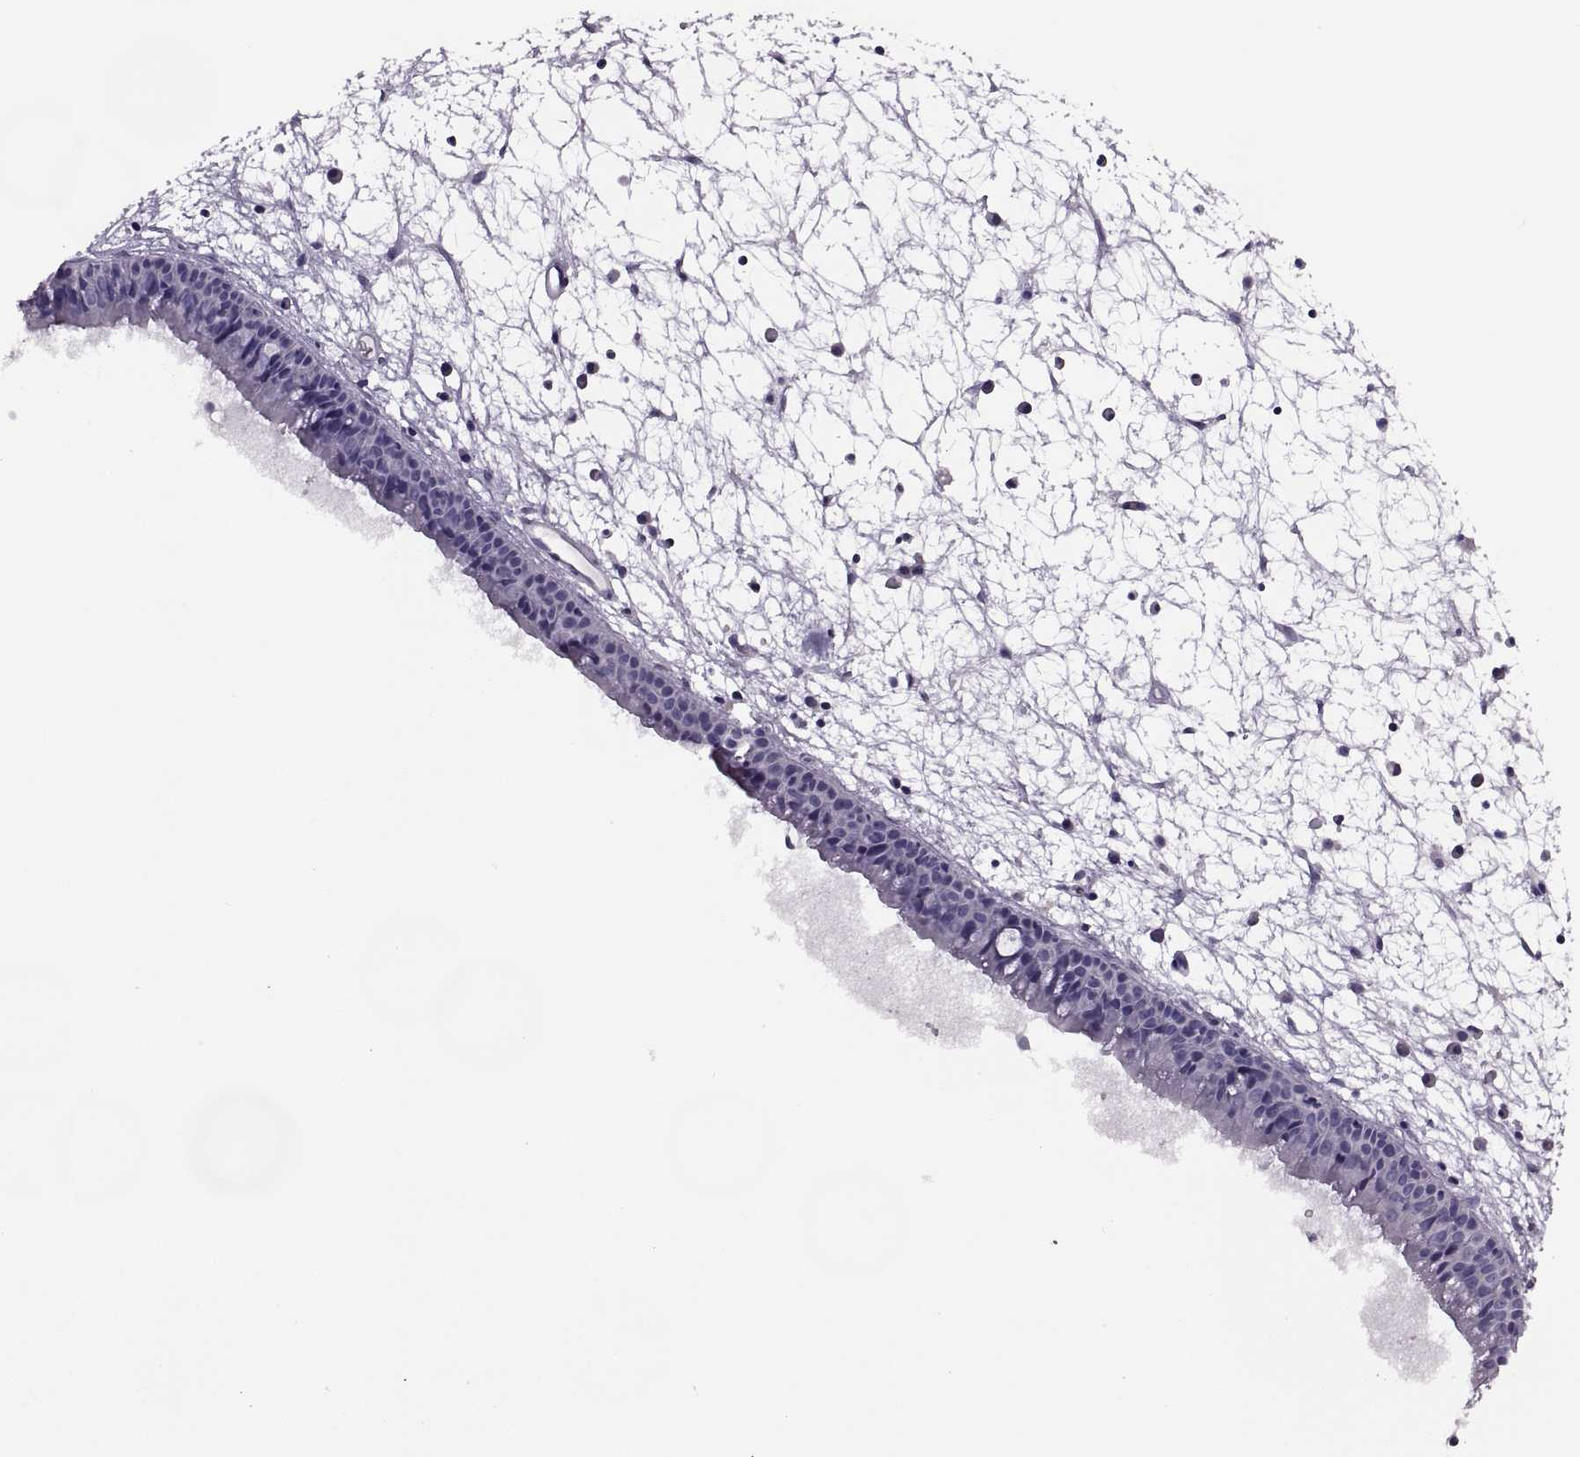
{"staining": {"intensity": "negative", "quantity": "none", "location": "none"}, "tissue": "nasopharynx", "cell_type": "Respiratory epithelial cells", "image_type": "normal", "snomed": [{"axis": "morphology", "description": "Normal tissue, NOS"}, {"axis": "topography", "description": "Nasopharynx"}], "caption": "Respiratory epithelial cells are negative for brown protein staining in normal nasopharynx. Nuclei are stained in blue.", "gene": "RSPH6A", "patient": {"sex": "male", "age": 61}}